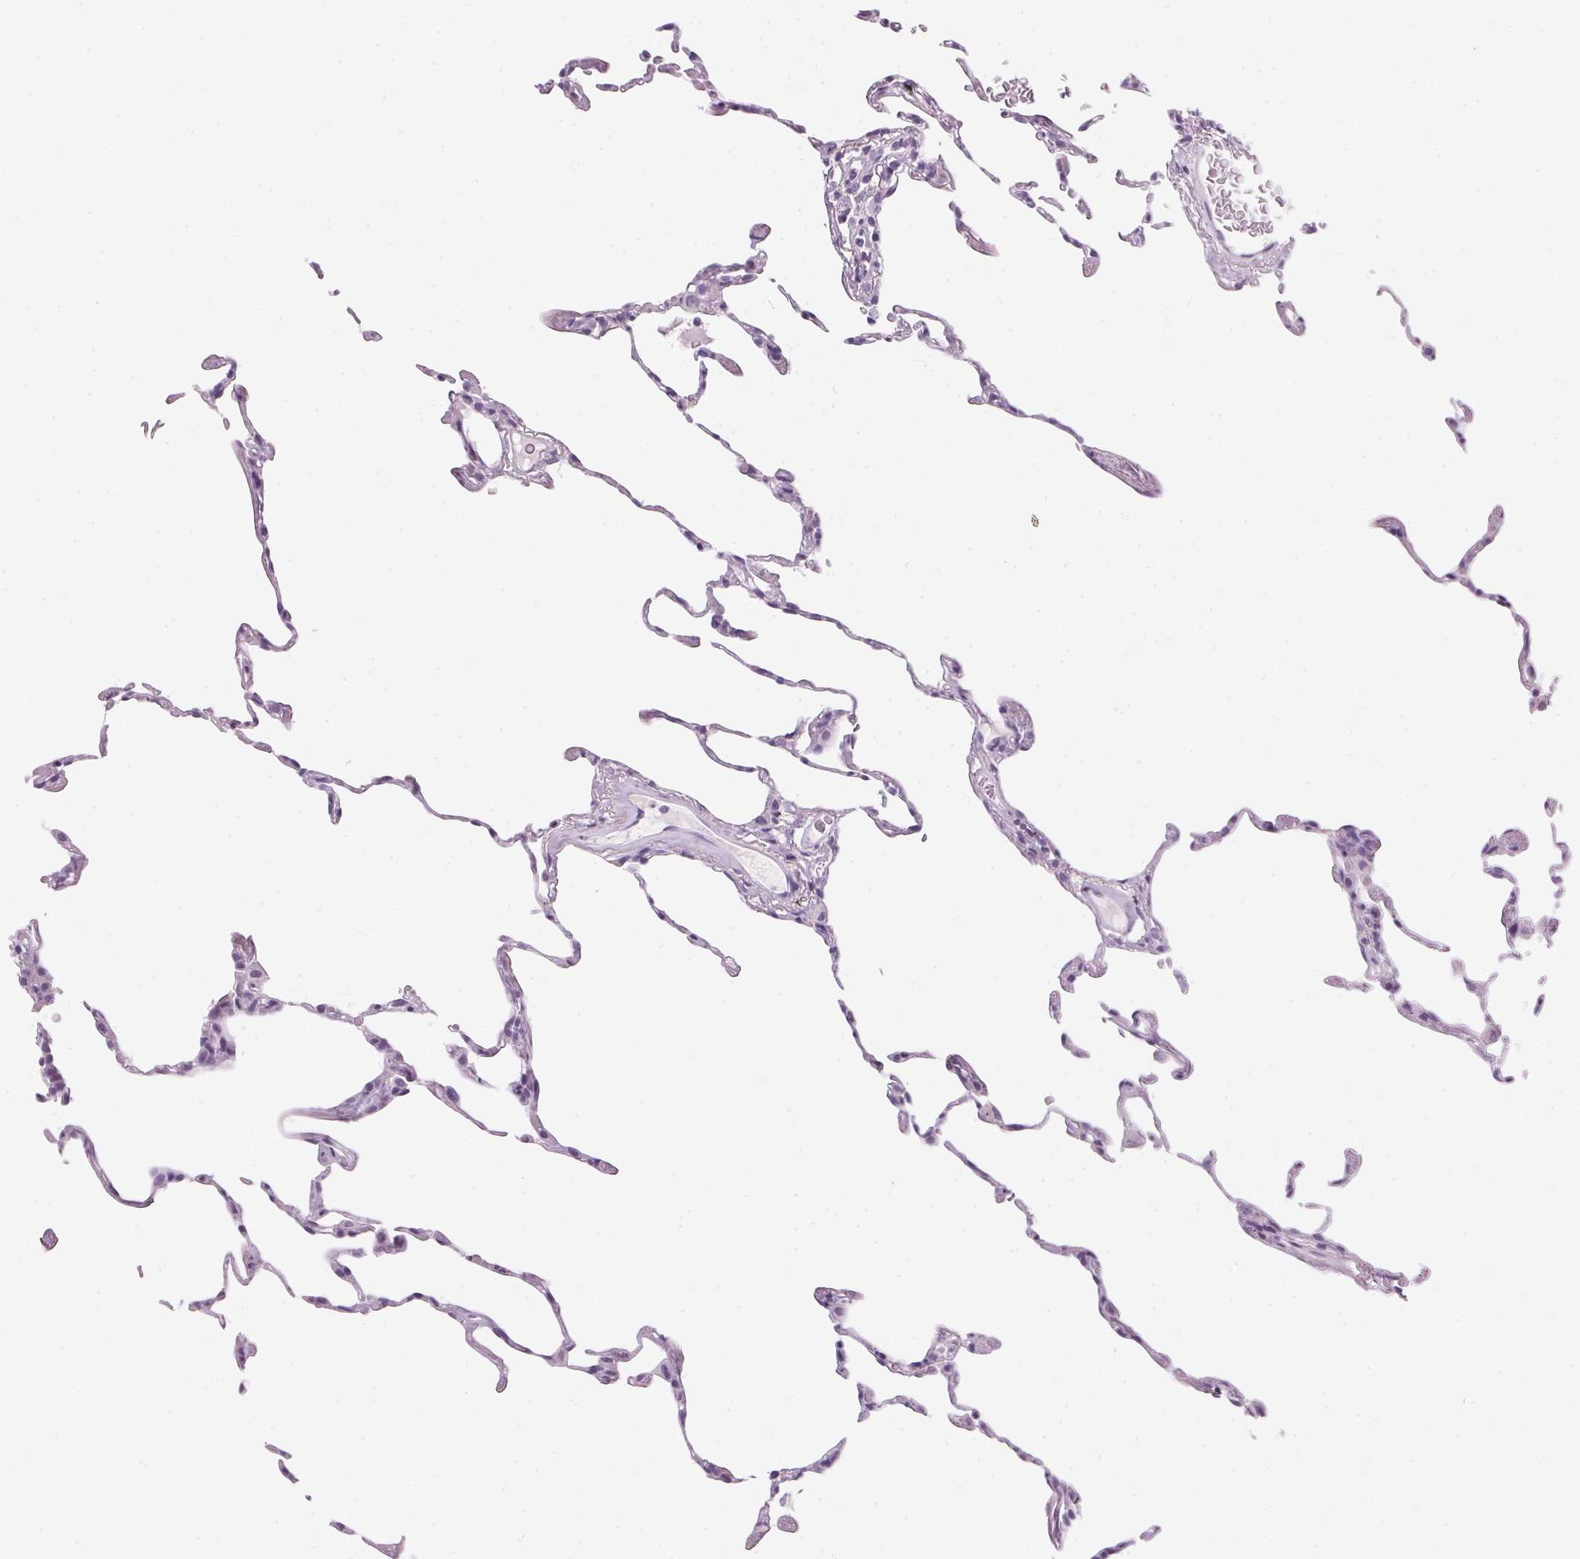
{"staining": {"intensity": "negative", "quantity": "none", "location": "none"}, "tissue": "lung", "cell_type": "Alveolar cells", "image_type": "normal", "snomed": [{"axis": "morphology", "description": "Normal tissue, NOS"}, {"axis": "topography", "description": "Lung"}], "caption": "Protein analysis of benign lung shows no significant staining in alveolar cells. (IHC, brightfield microscopy, high magnification).", "gene": "IGFBP1", "patient": {"sex": "female", "age": 57}}